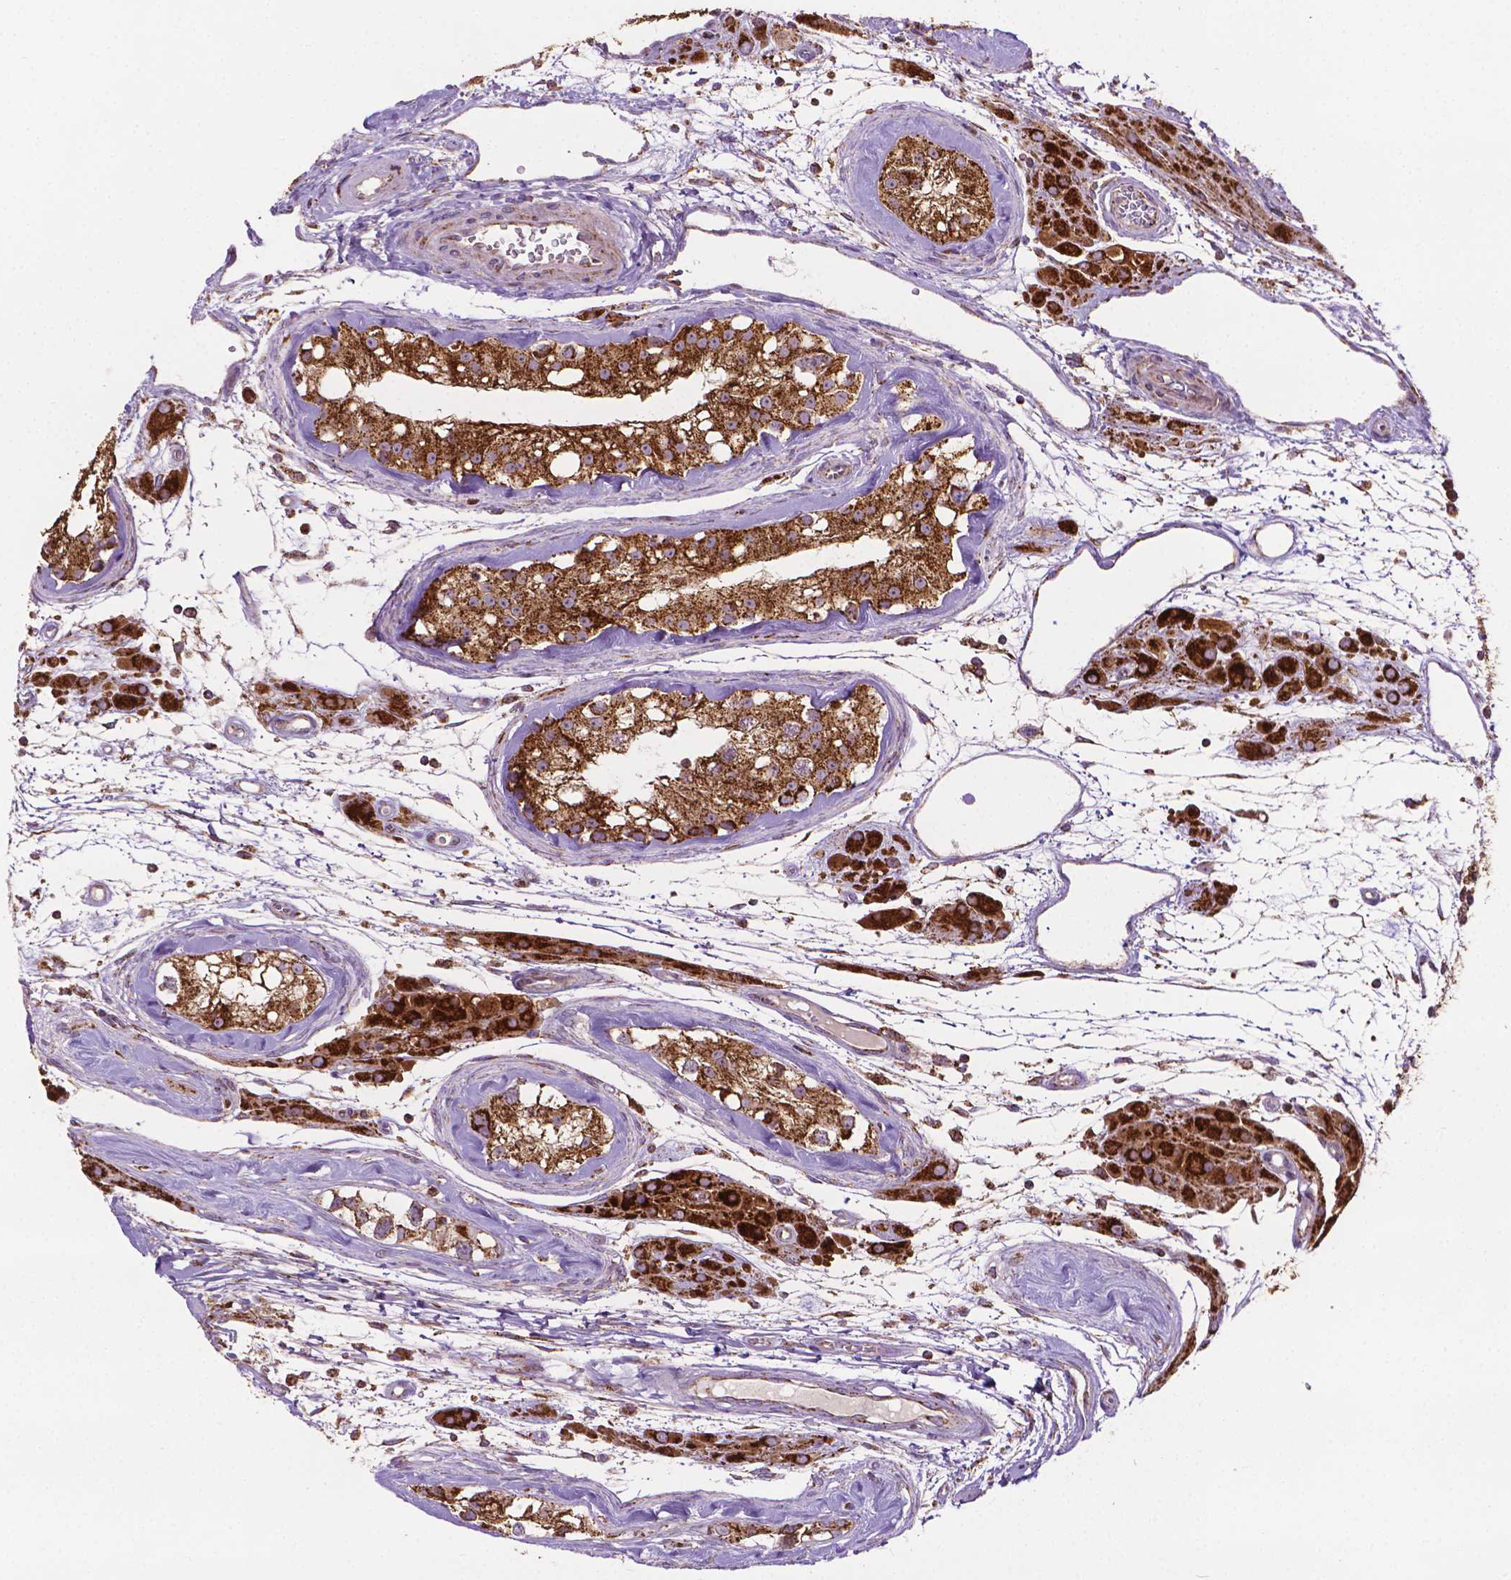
{"staining": {"intensity": "strong", "quantity": ">75%", "location": "cytoplasmic/membranous"}, "tissue": "testis cancer", "cell_type": "Tumor cells", "image_type": "cancer", "snomed": [{"axis": "morphology", "description": "Seminoma, NOS"}, {"axis": "topography", "description": "Testis"}], "caption": "DAB immunohistochemical staining of human seminoma (testis) exhibits strong cytoplasmic/membranous protein staining in about >75% of tumor cells.", "gene": "ILVBL", "patient": {"sex": "male", "age": 34}}